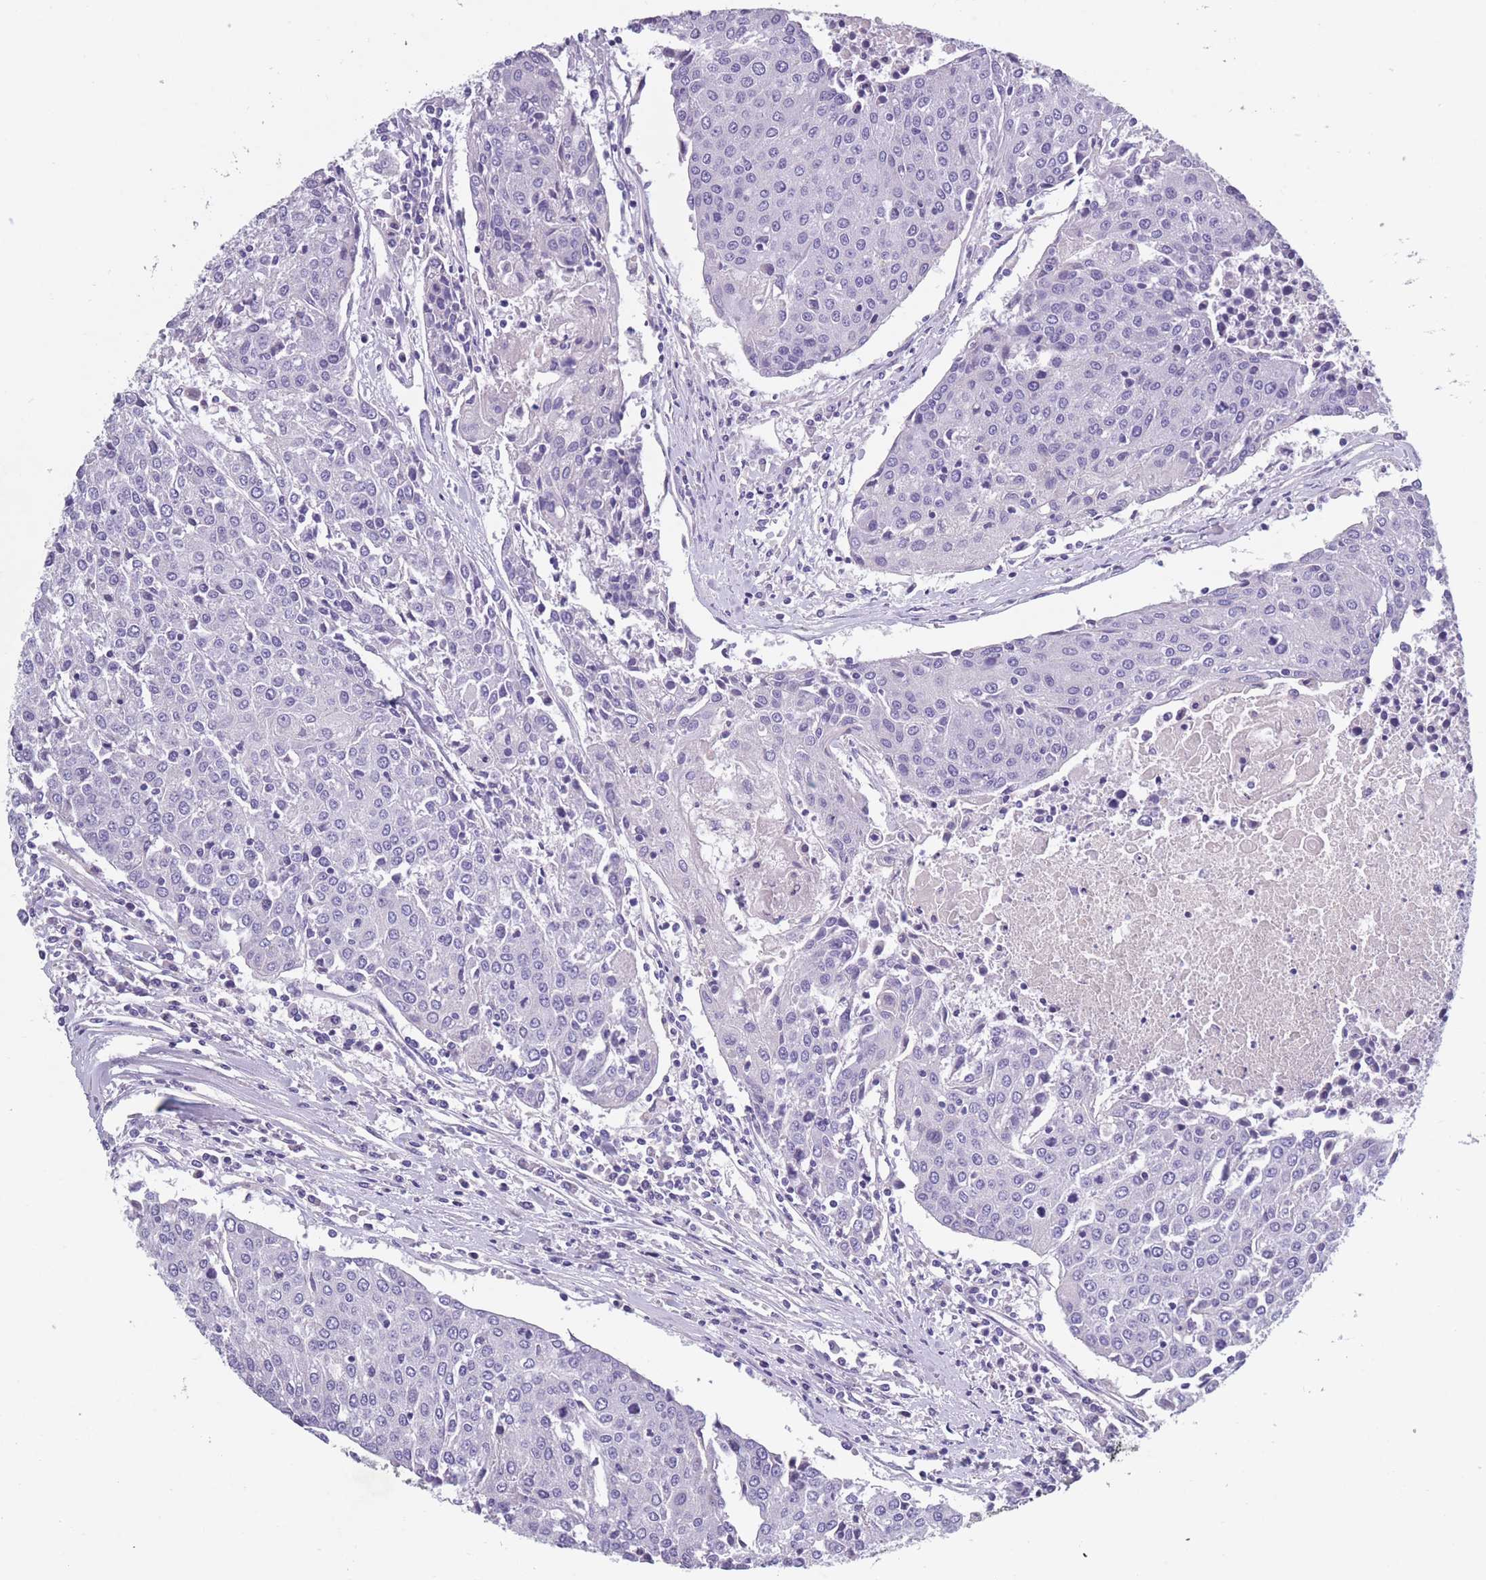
{"staining": {"intensity": "negative", "quantity": "none", "location": "none"}, "tissue": "urothelial cancer", "cell_type": "Tumor cells", "image_type": "cancer", "snomed": [{"axis": "morphology", "description": "Urothelial carcinoma, High grade"}, {"axis": "topography", "description": "Urinary bladder"}], "caption": "Protein analysis of high-grade urothelial carcinoma reveals no significant staining in tumor cells.", "gene": "OR4C5", "patient": {"sex": "female", "age": 85}}